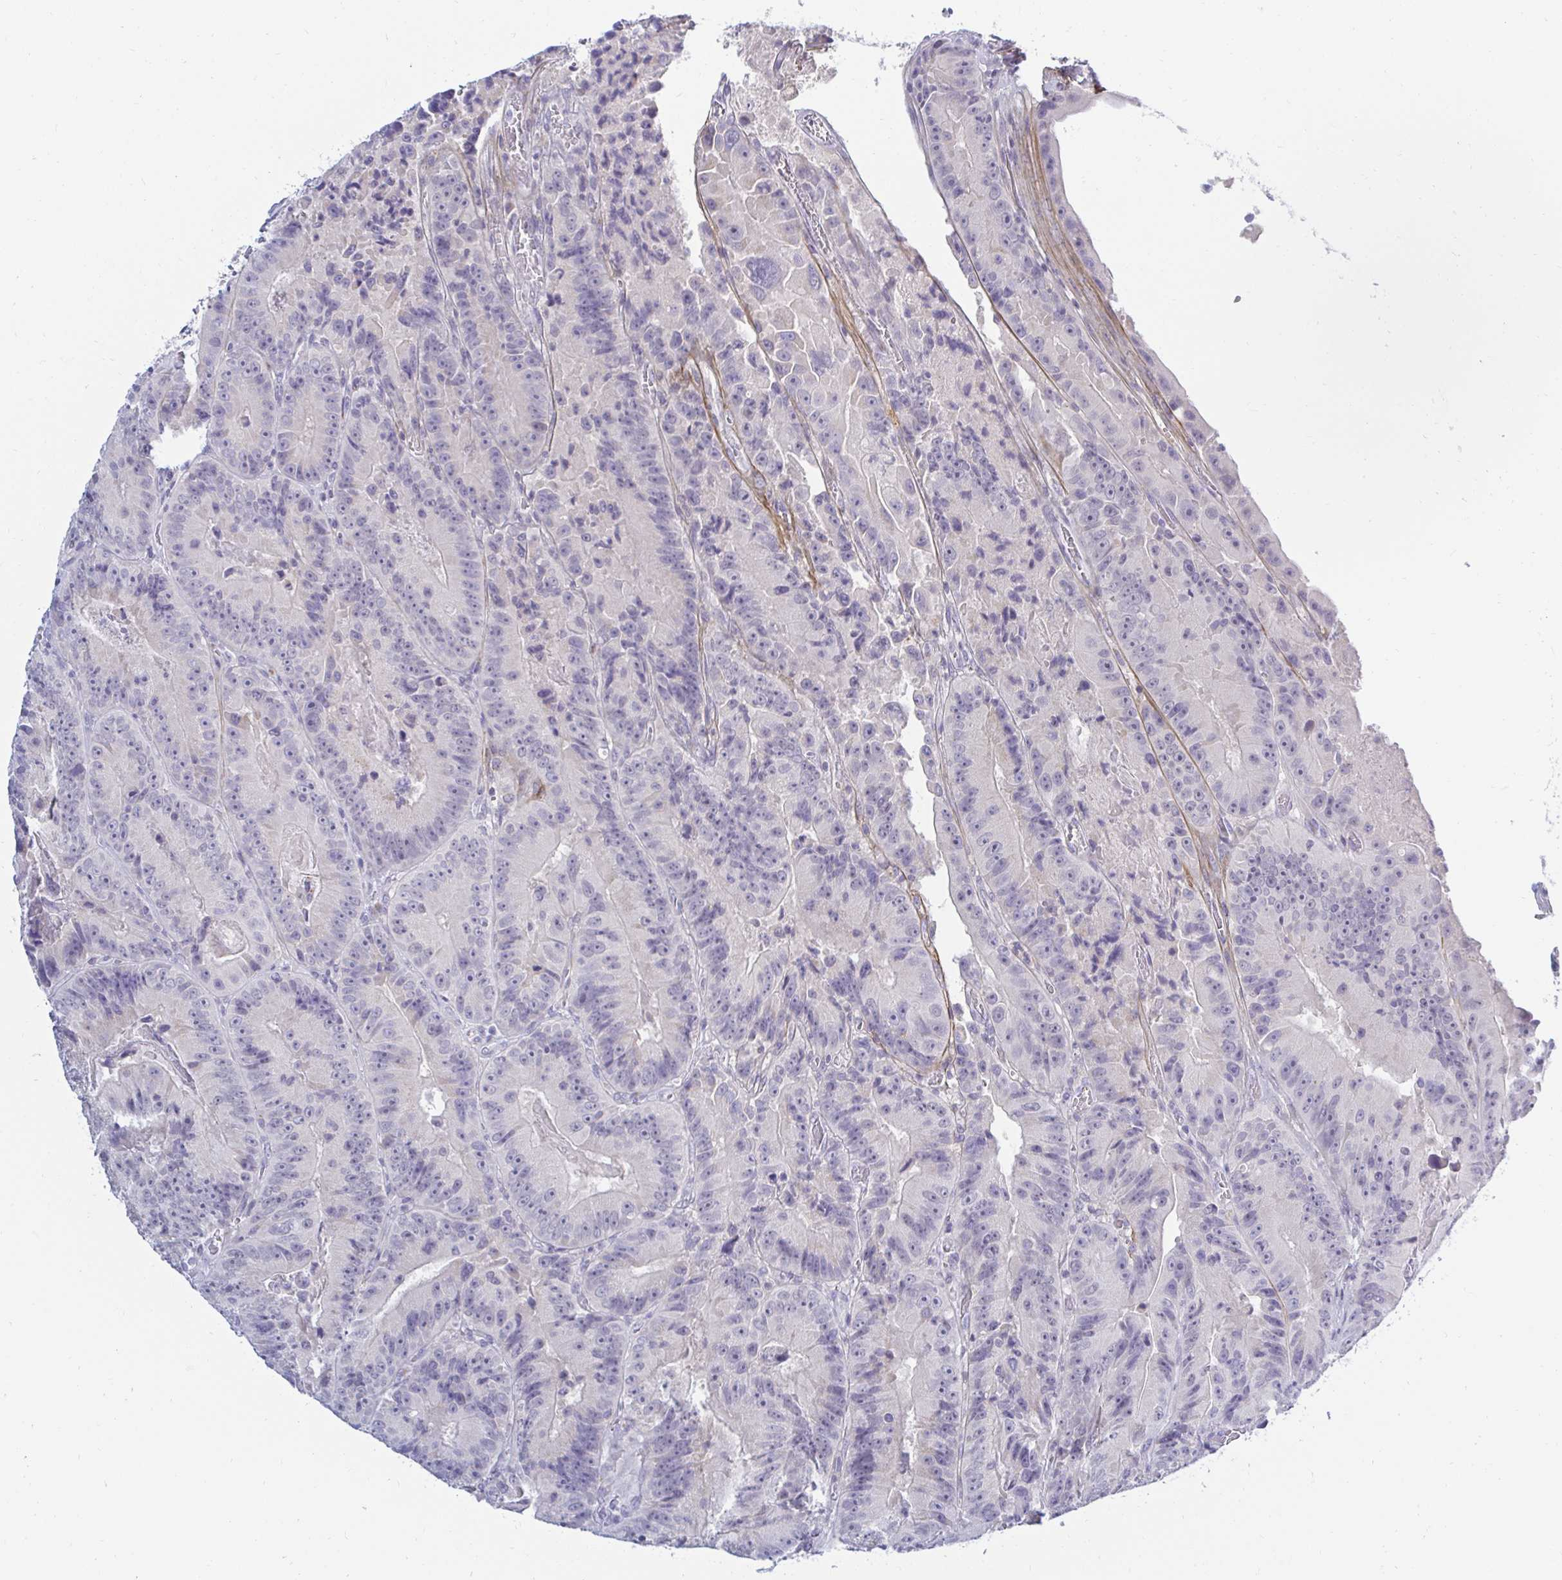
{"staining": {"intensity": "negative", "quantity": "none", "location": "none"}, "tissue": "colorectal cancer", "cell_type": "Tumor cells", "image_type": "cancer", "snomed": [{"axis": "morphology", "description": "Adenocarcinoma, NOS"}, {"axis": "topography", "description": "Colon"}], "caption": "DAB (3,3'-diaminobenzidine) immunohistochemical staining of adenocarcinoma (colorectal) displays no significant staining in tumor cells. The staining is performed using DAB (3,3'-diaminobenzidine) brown chromogen with nuclei counter-stained in using hematoxylin.", "gene": "OR51D1", "patient": {"sex": "female", "age": 86}}